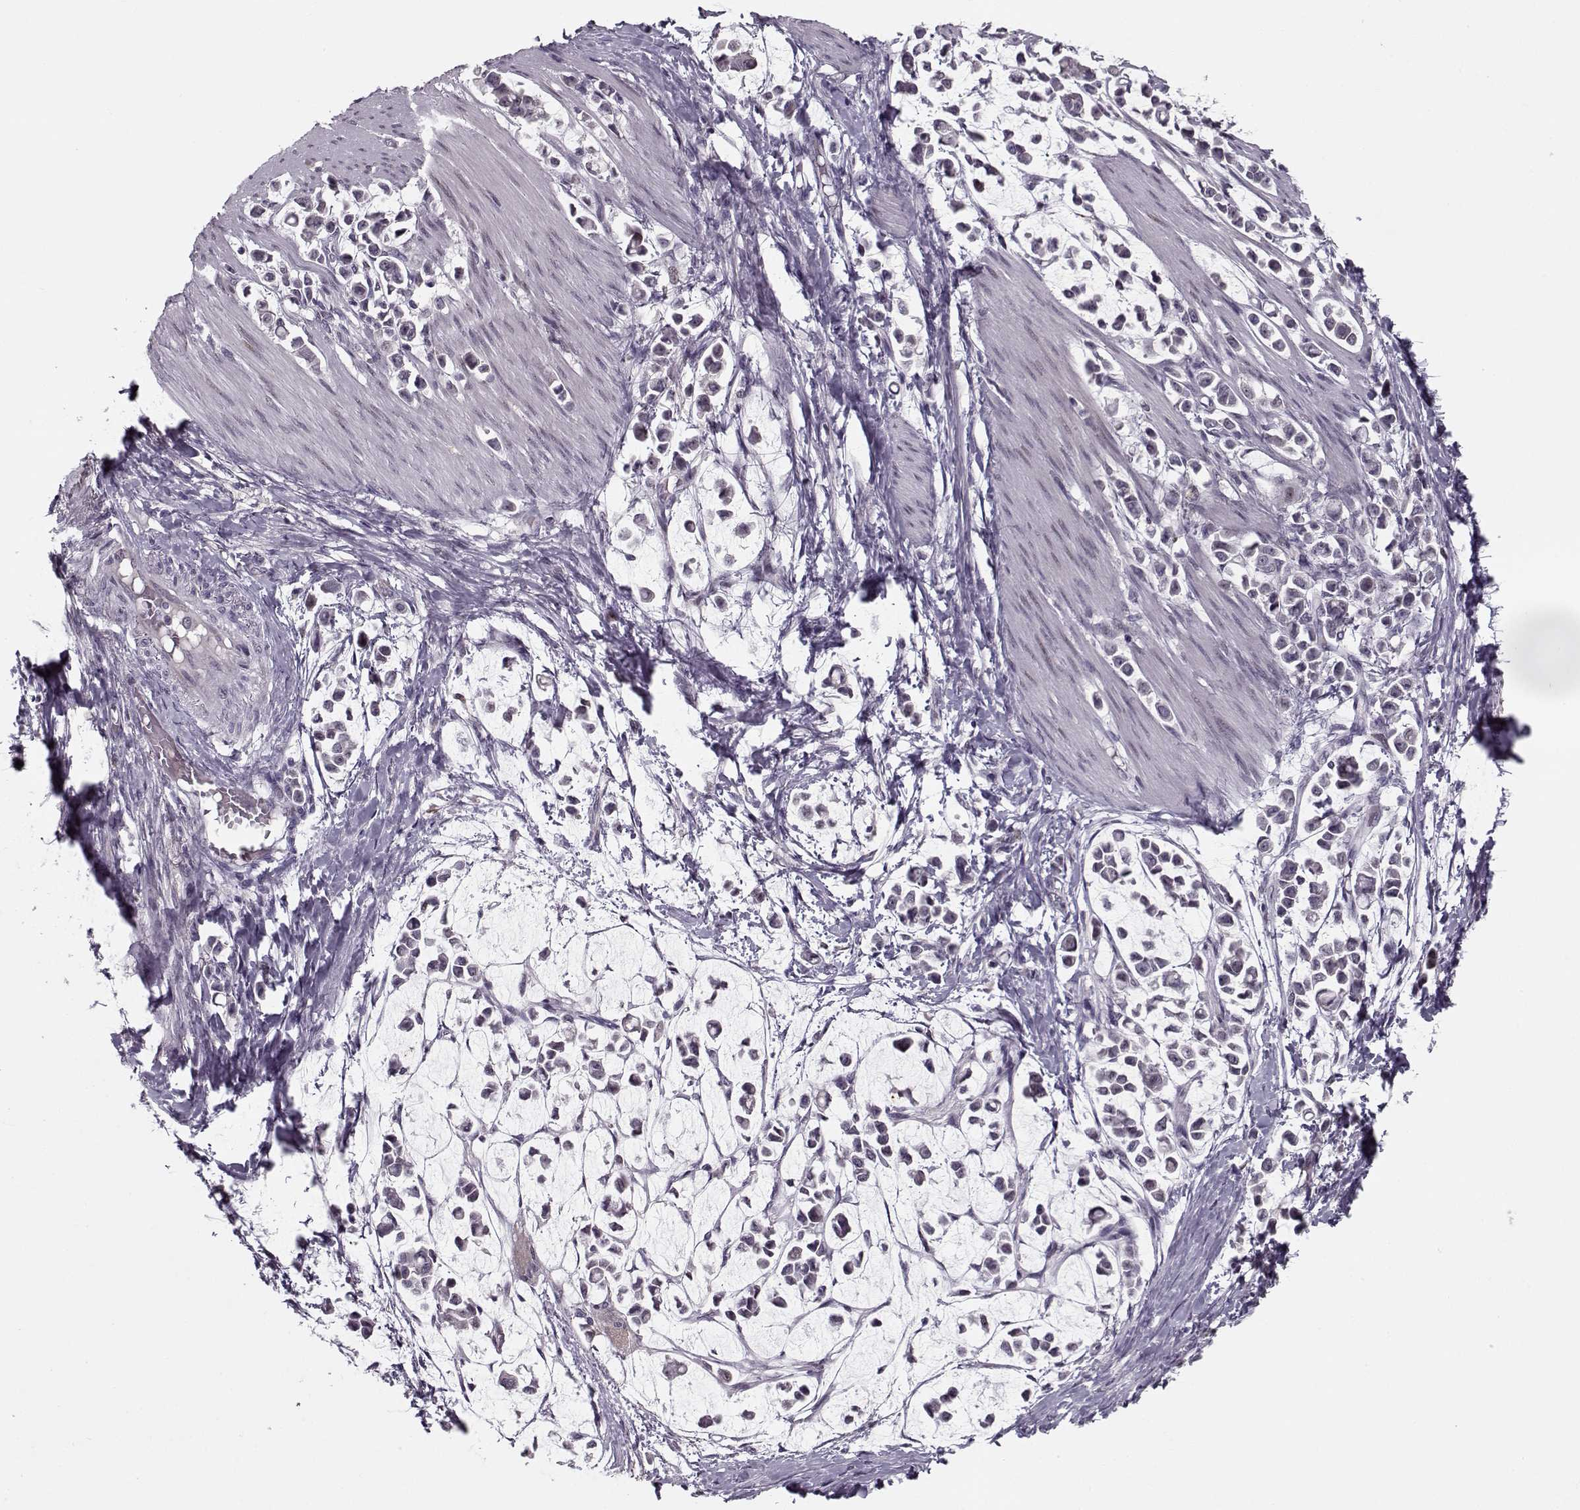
{"staining": {"intensity": "negative", "quantity": "none", "location": "none"}, "tissue": "stomach cancer", "cell_type": "Tumor cells", "image_type": "cancer", "snomed": [{"axis": "morphology", "description": "Adenocarcinoma, NOS"}, {"axis": "topography", "description": "Stomach"}], "caption": "Immunohistochemical staining of human stomach cancer (adenocarcinoma) displays no significant positivity in tumor cells.", "gene": "DNAI3", "patient": {"sex": "male", "age": 82}}